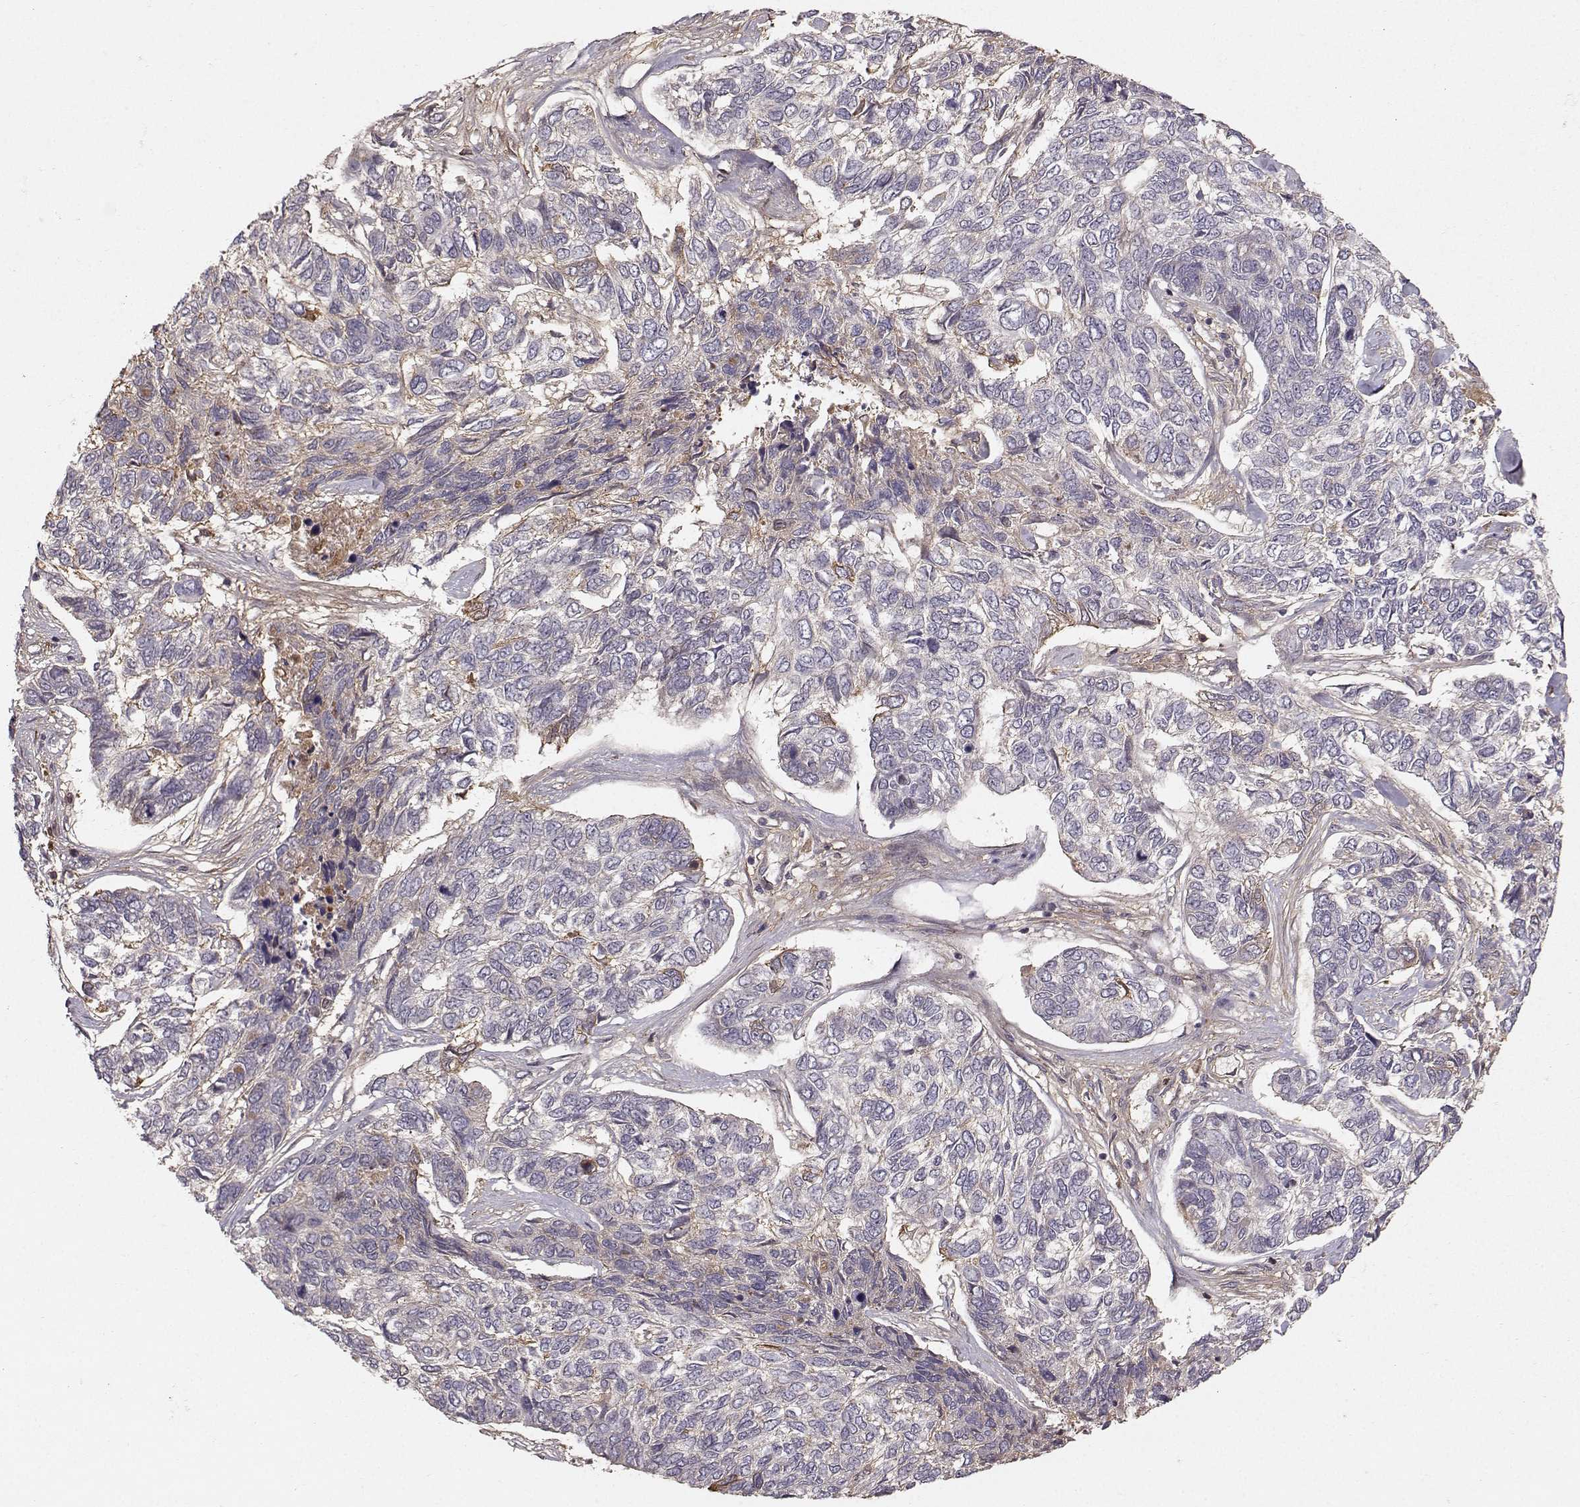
{"staining": {"intensity": "negative", "quantity": "none", "location": "none"}, "tissue": "skin cancer", "cell_type": "Tumor cells", "image_type": "cancer", "snomed": [{"axis": "morphology", "description": "Basal cell carcinoma"}, {"axis": "topography", "description": "Skin"}], "caption": "DAB immunohistochemical staining of skin cancer (basal cell carcinoma) demonstrates no significant expression in tumor cells.", "gene": "WNT6", "patient": {"sex": "female", "age": 65}}